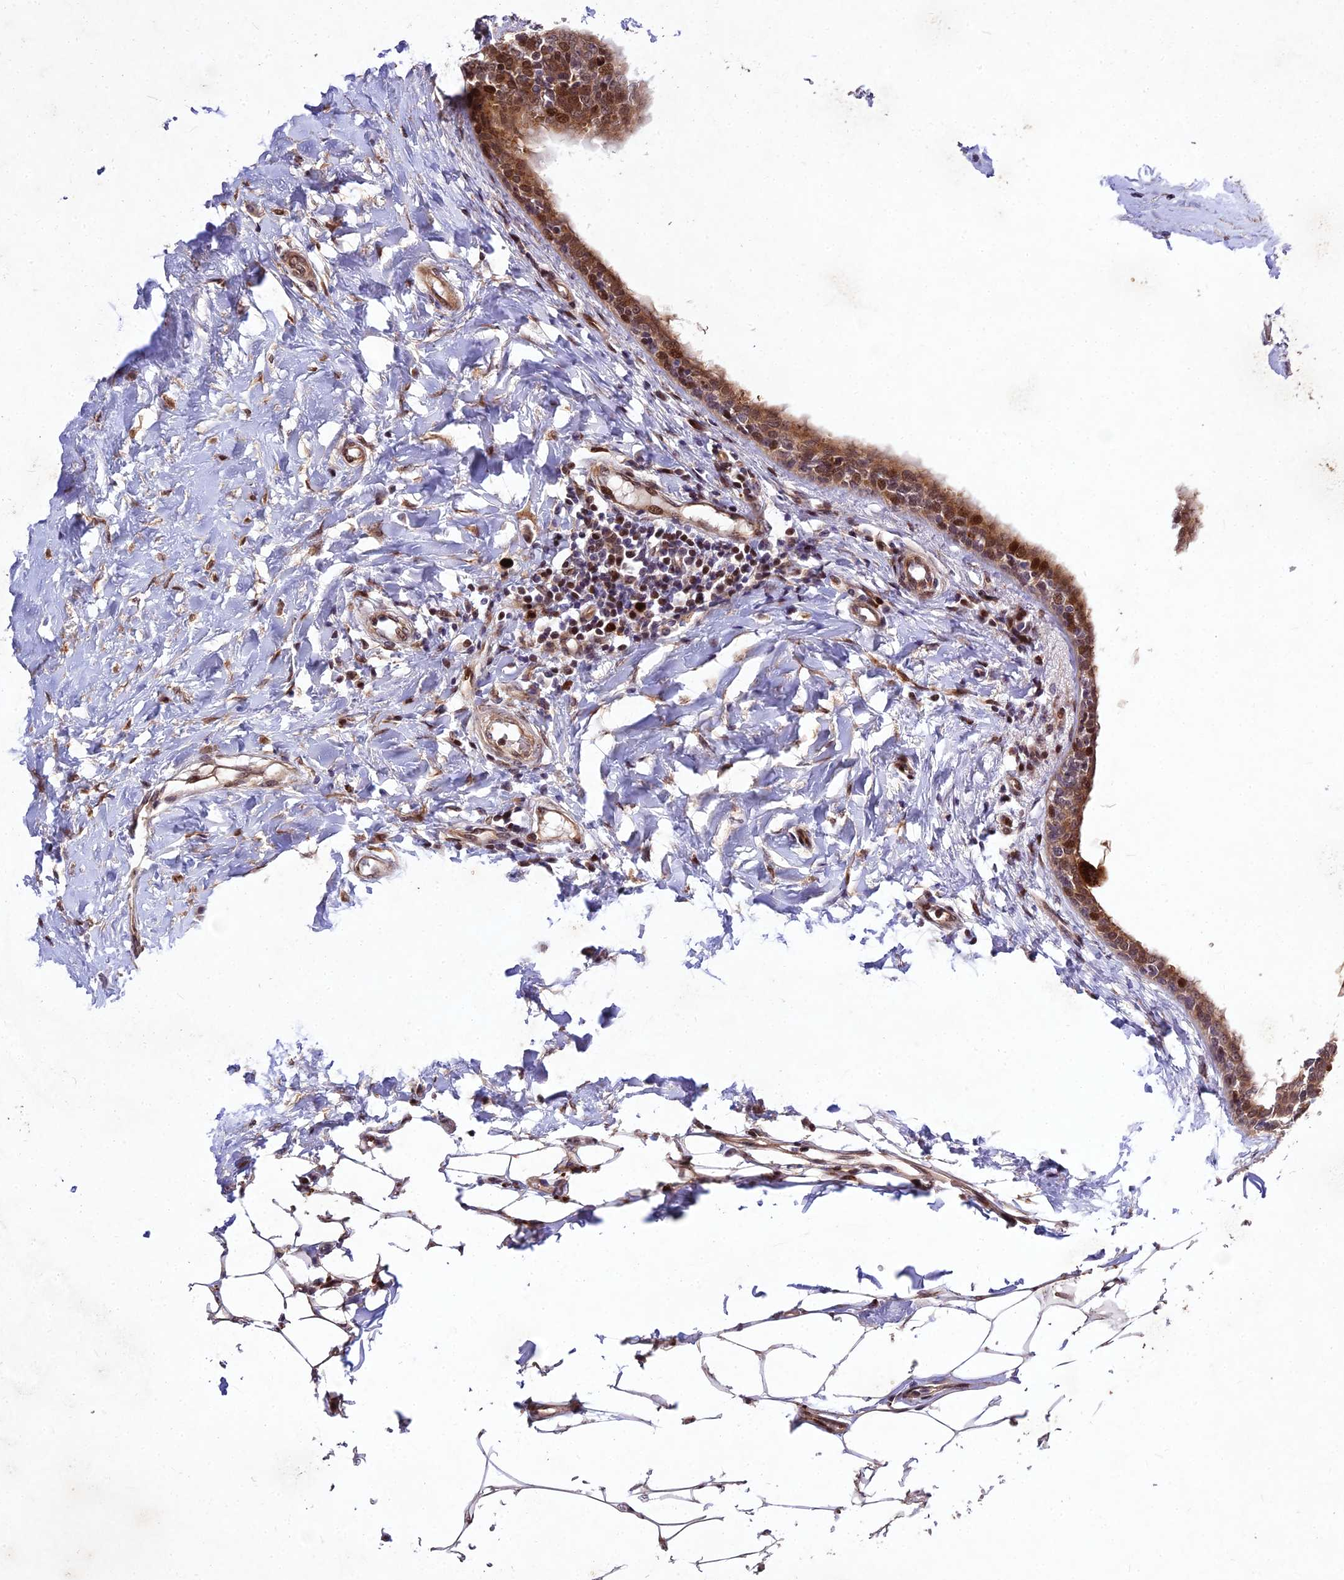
{"staining": {"intensity": "moderate", "quantity": ">75%", "location": "cytoplasmic/membranous,nuclear"}, "tissue": "breast cancer", "cell_type": "Tumor cells", "image_type": "cancer", "snomed": [{"axis": "morphology", "description": "Duct carcinoma"}, {"axis": "topography", "description": "Breast"}], "caption": "A micrograph showing moderate cytoplasmic/membranous and nuclear staining in about >75% of tumor cells in breast cancer (infiltrating ductal carcinoma), as visualized by brown immunohistochemical staining.", "gene": "MKKS", "patient": {"sex": "female", "age": 40}}